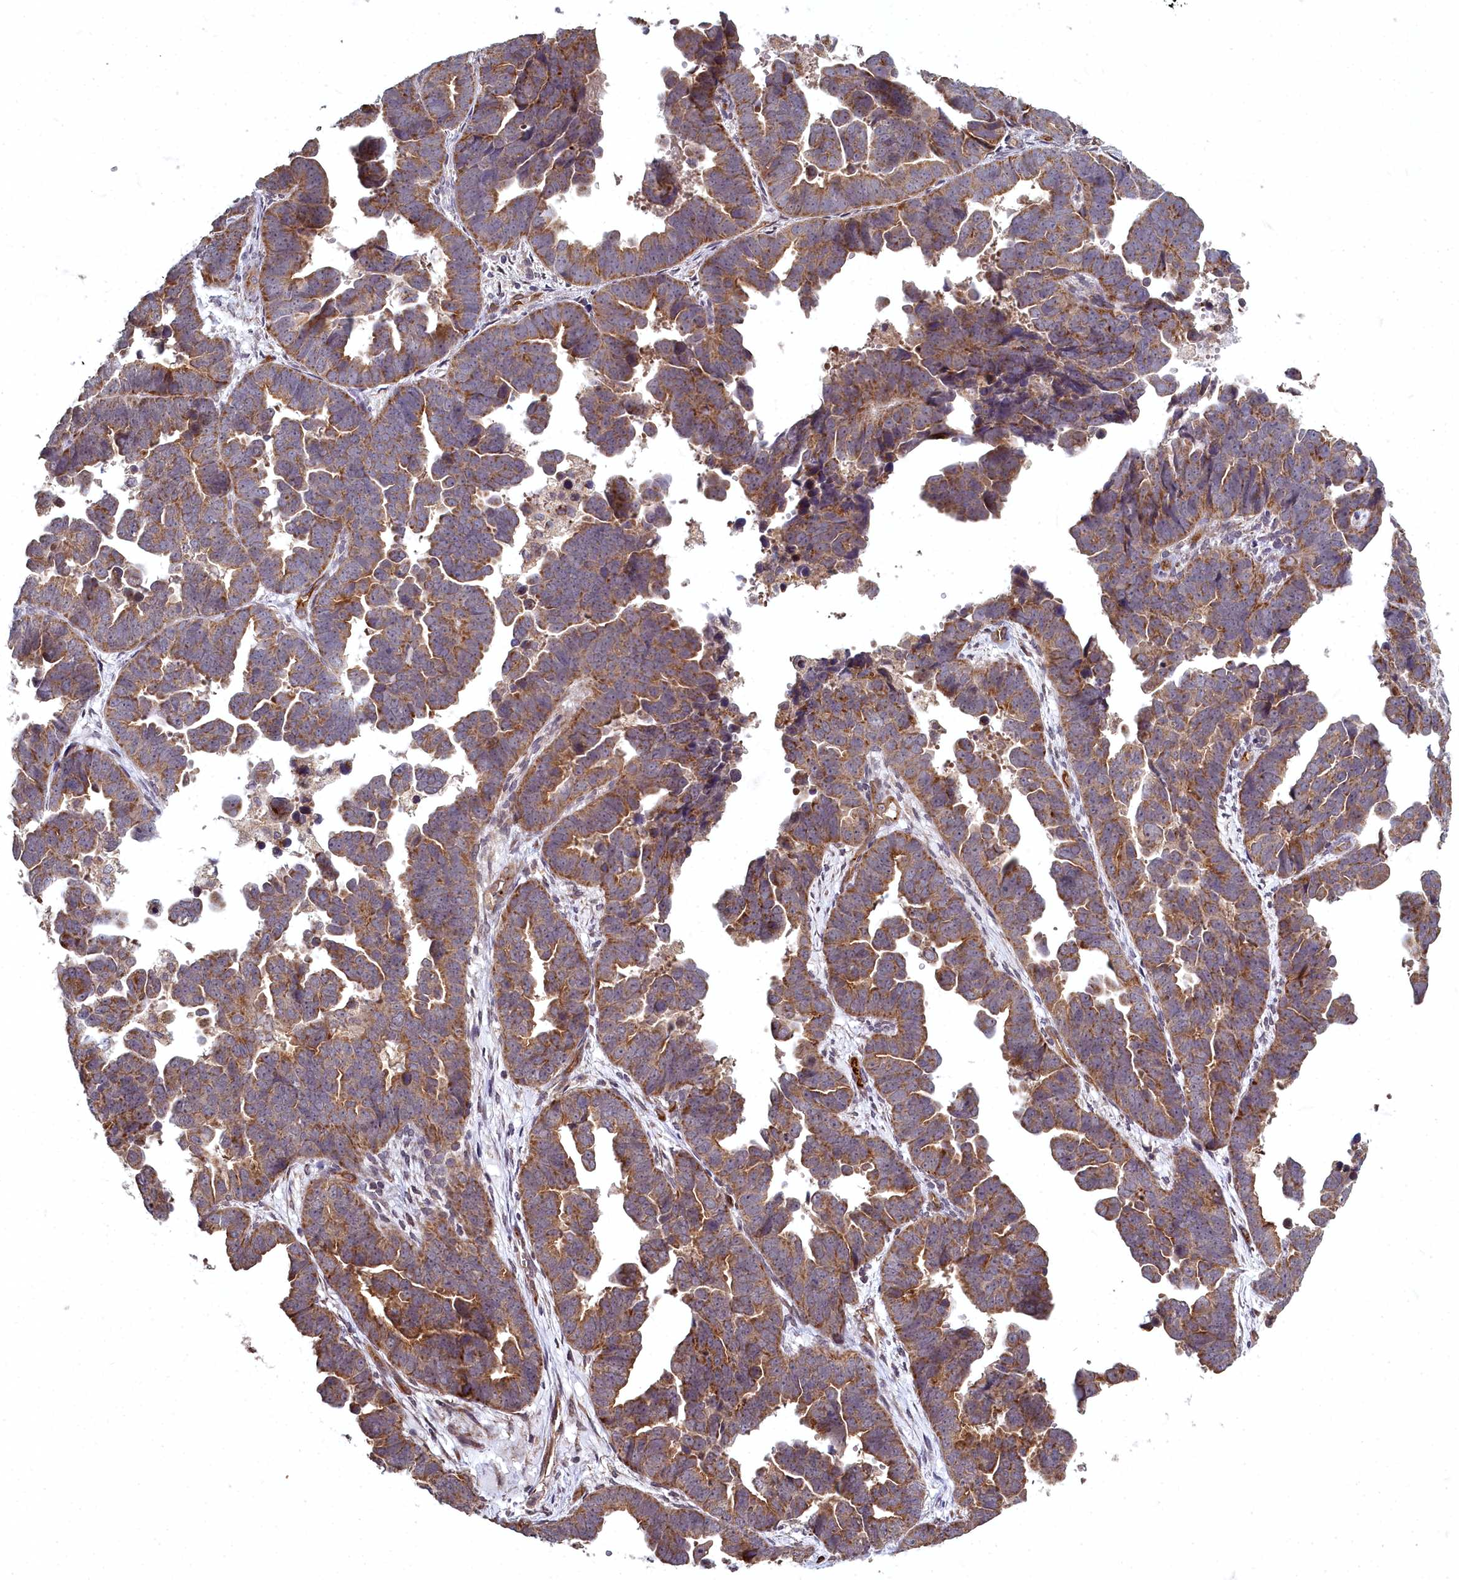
{"staining": {"intensity": "moderate", "quantity": ">75%", "location": "cytoplasmic/membranous"}, "tissue": "endometrial cancer", "cell_type": "Tumor cells", "image_type": "cancer", "snomed": [{"axis": "morphology", "description": "Adenocarcinoma, NOS"}, {"axis": "topography", "description": "Endometrium"}], "caption": "This is a micrograph of immunohistochemistry staining of endometrial cancer (adenocarcinoma), which shows moderate expression in the cytoplasmic/membranous of tumor cells.", "gene": "TSPYL4", "patient": {"sex": "female", "age": 75}}